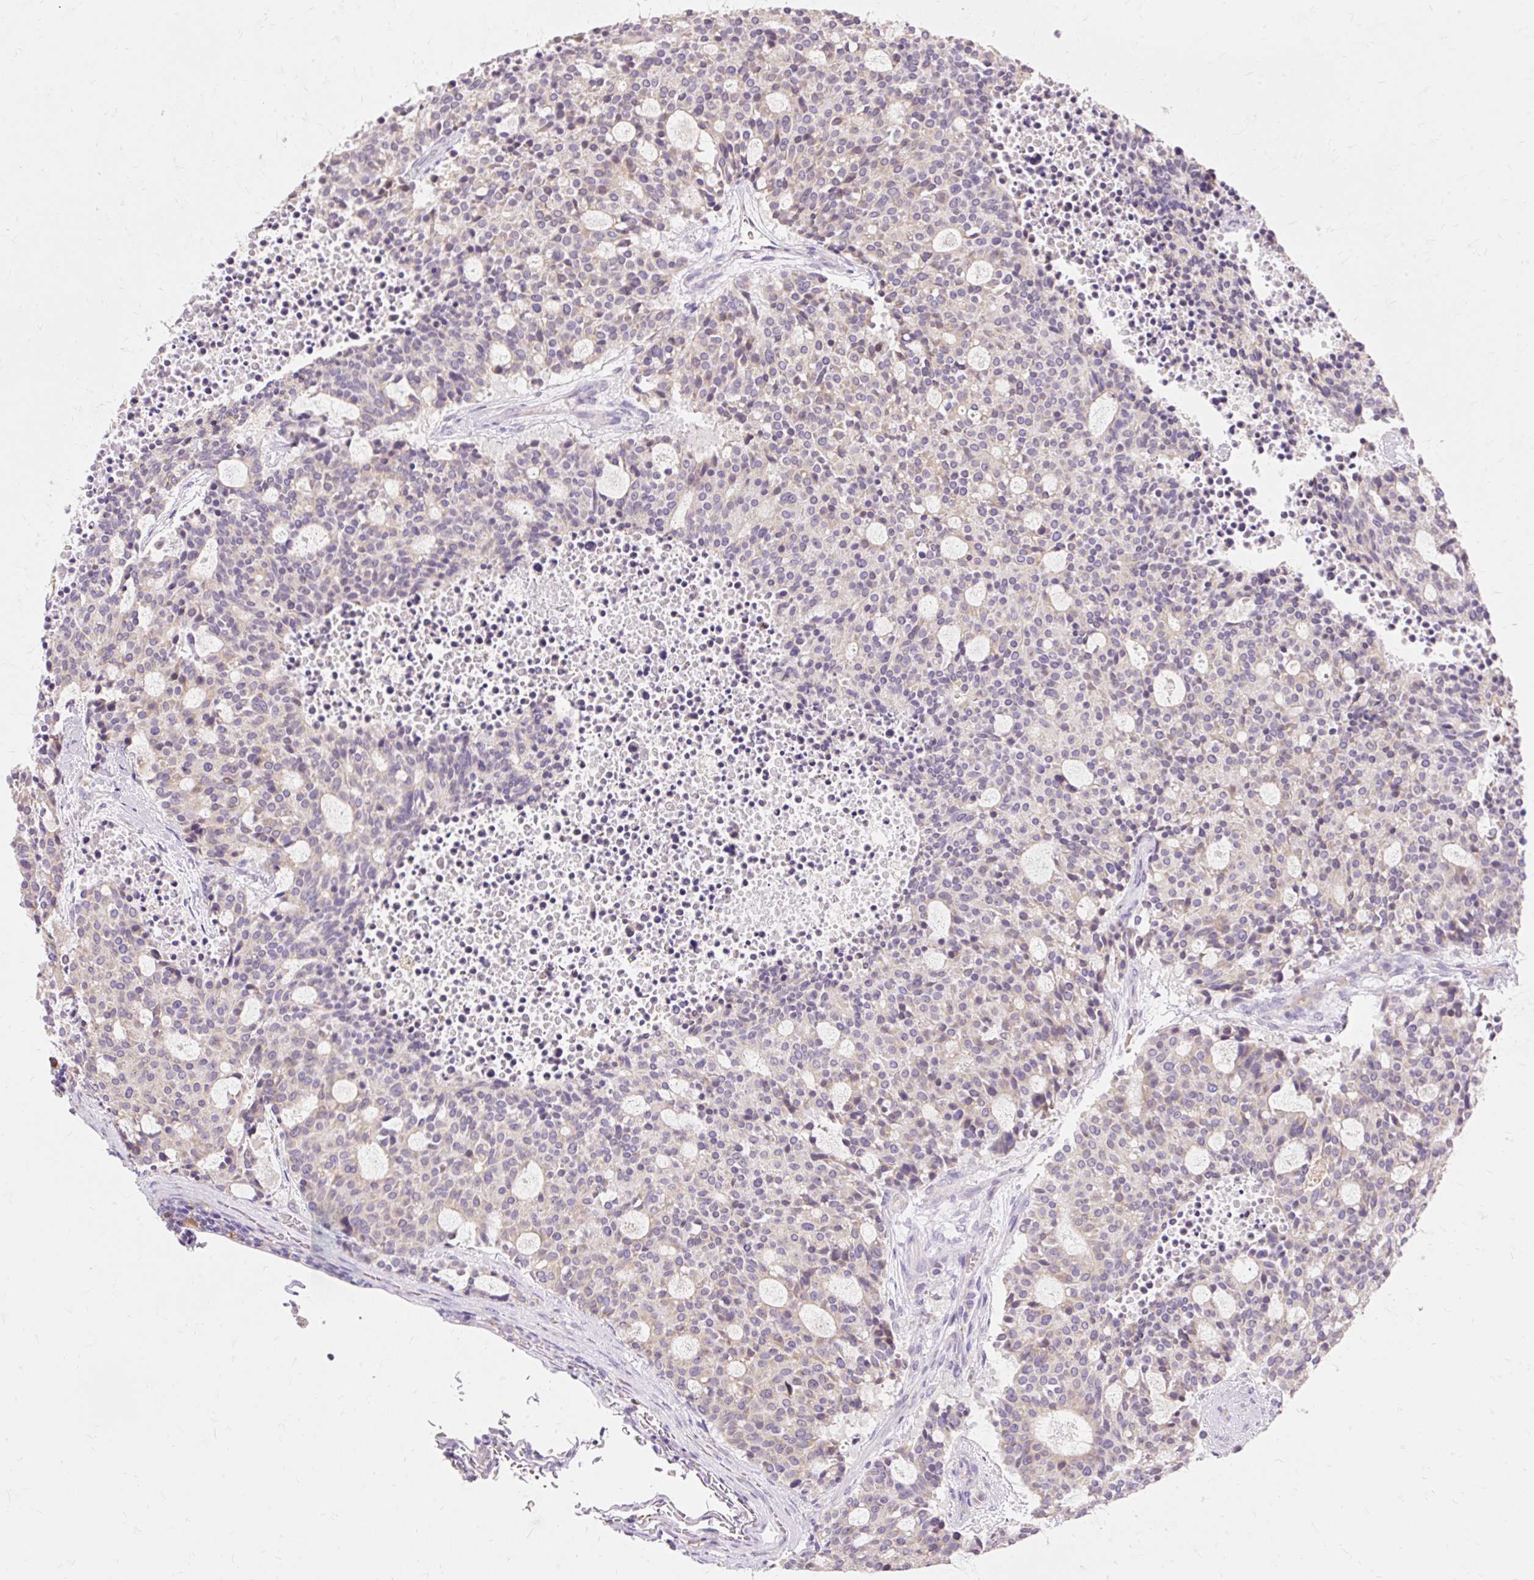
{"staining": {"intensity": "negative", "quantity": "none", "location": "none"}, "tissue": "carcinoid", "cell_type": "Tumor cells", "image_type": "cancer", "snomed": [{"axis": "morphology", "description": "Carcinoid, malignant, NOS"}, {"axis": "topography", "description": "Pancreas"}], "caption": "Immunohistochemical staining of human malignant carcinoid demonstrates no significant expression in tumor cells.", "gene": "SEC63", "patient": {"sex": "female", "age": 54}}